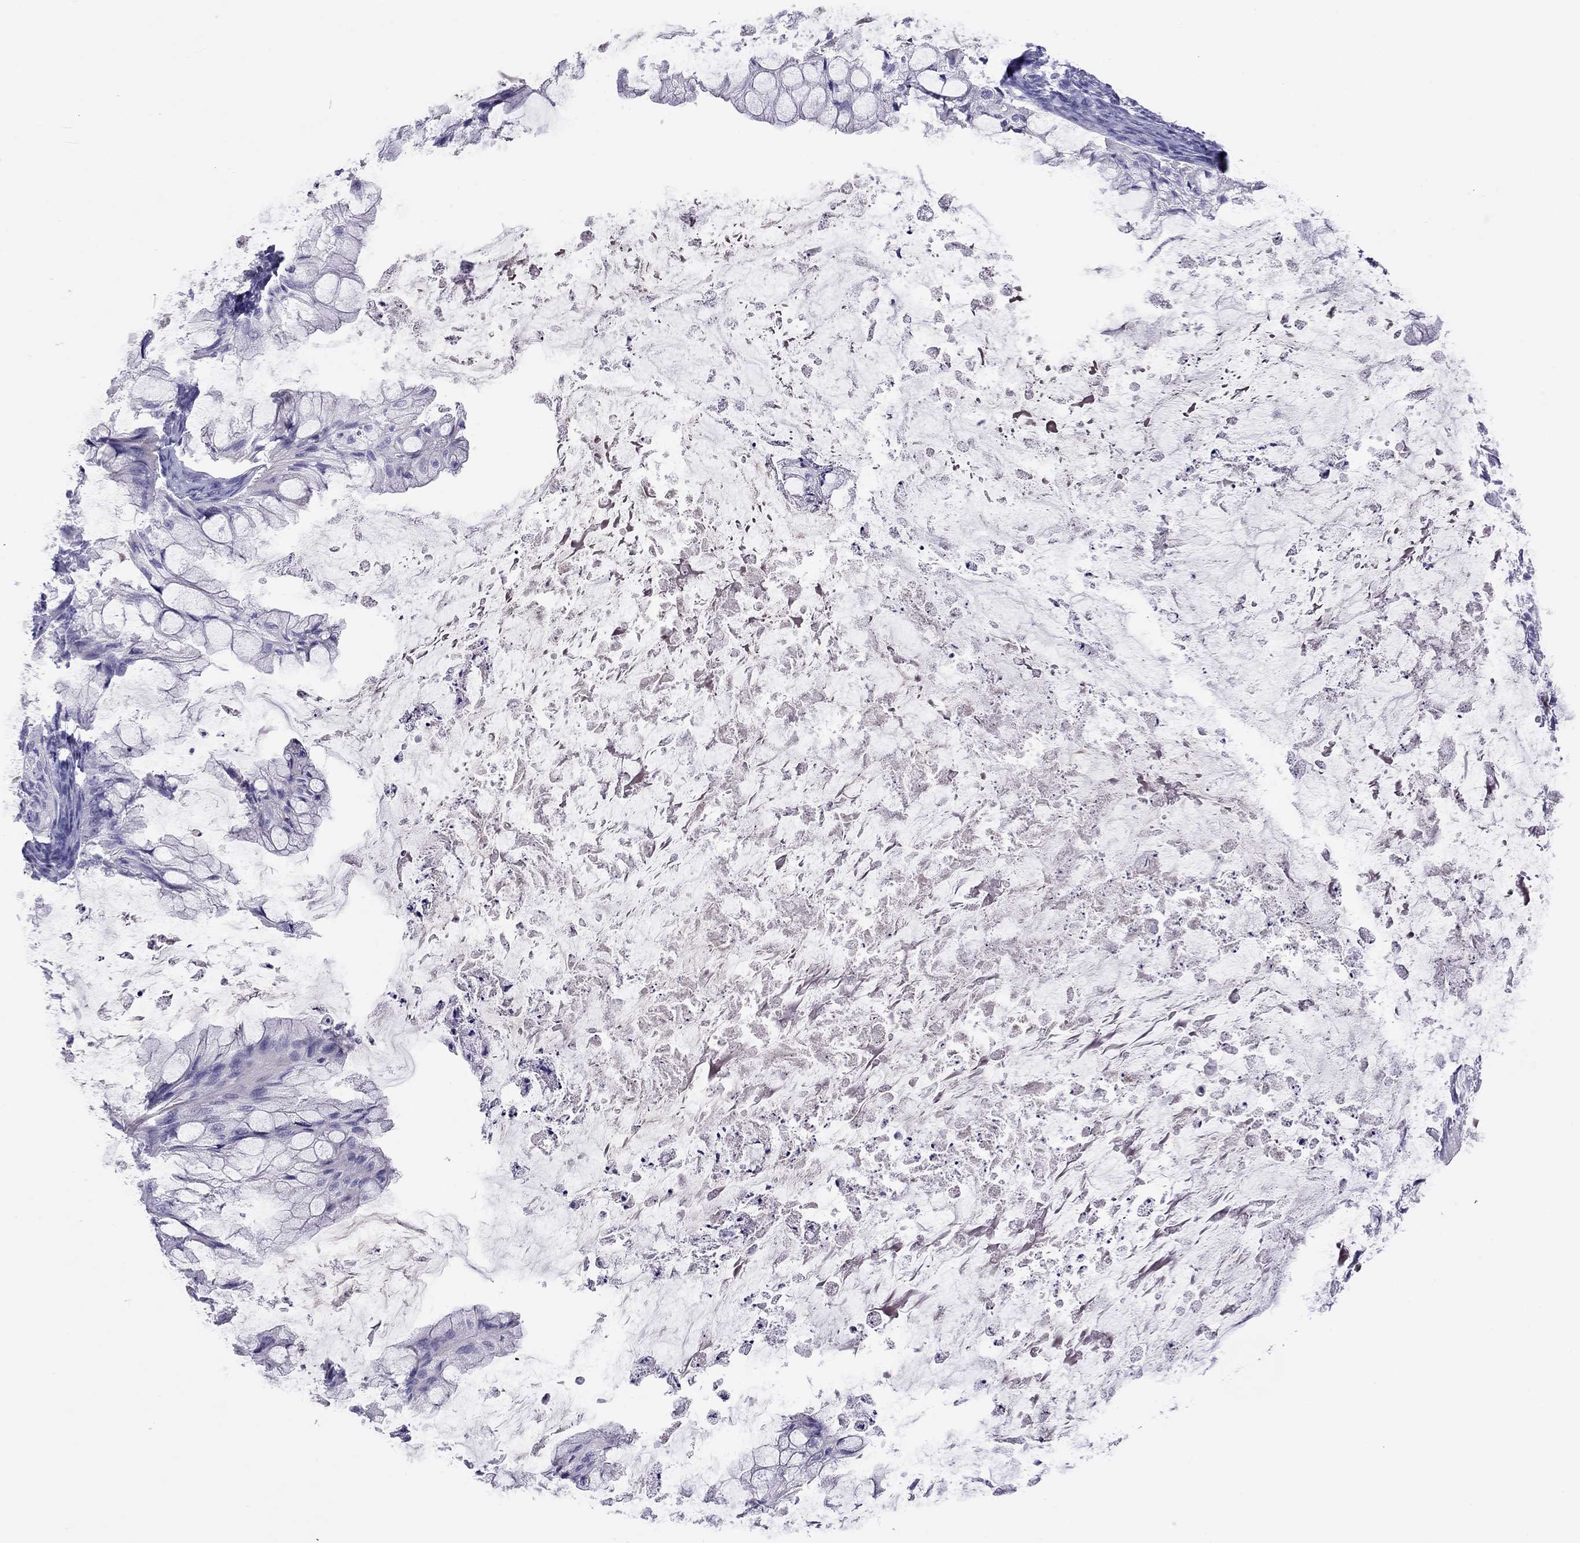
{"staining": {"intensity": "negative", "quantity": "none", "location": "none"}, "tissue": "ovarian cancer", "cell_type": "Tumor cells", "image_type": "cancer", "snomed": [{"axis": "morphology", "description": "Cystadenocarcinoma, mucinous, NOS"}, {"axis": "topography", "description": "Ovary"}], "caption": "Tumor cells show no significant protein staining in ovarian cancer.", "gene": "CALHM1", "patient": {"sex": "female", "age": 57}}